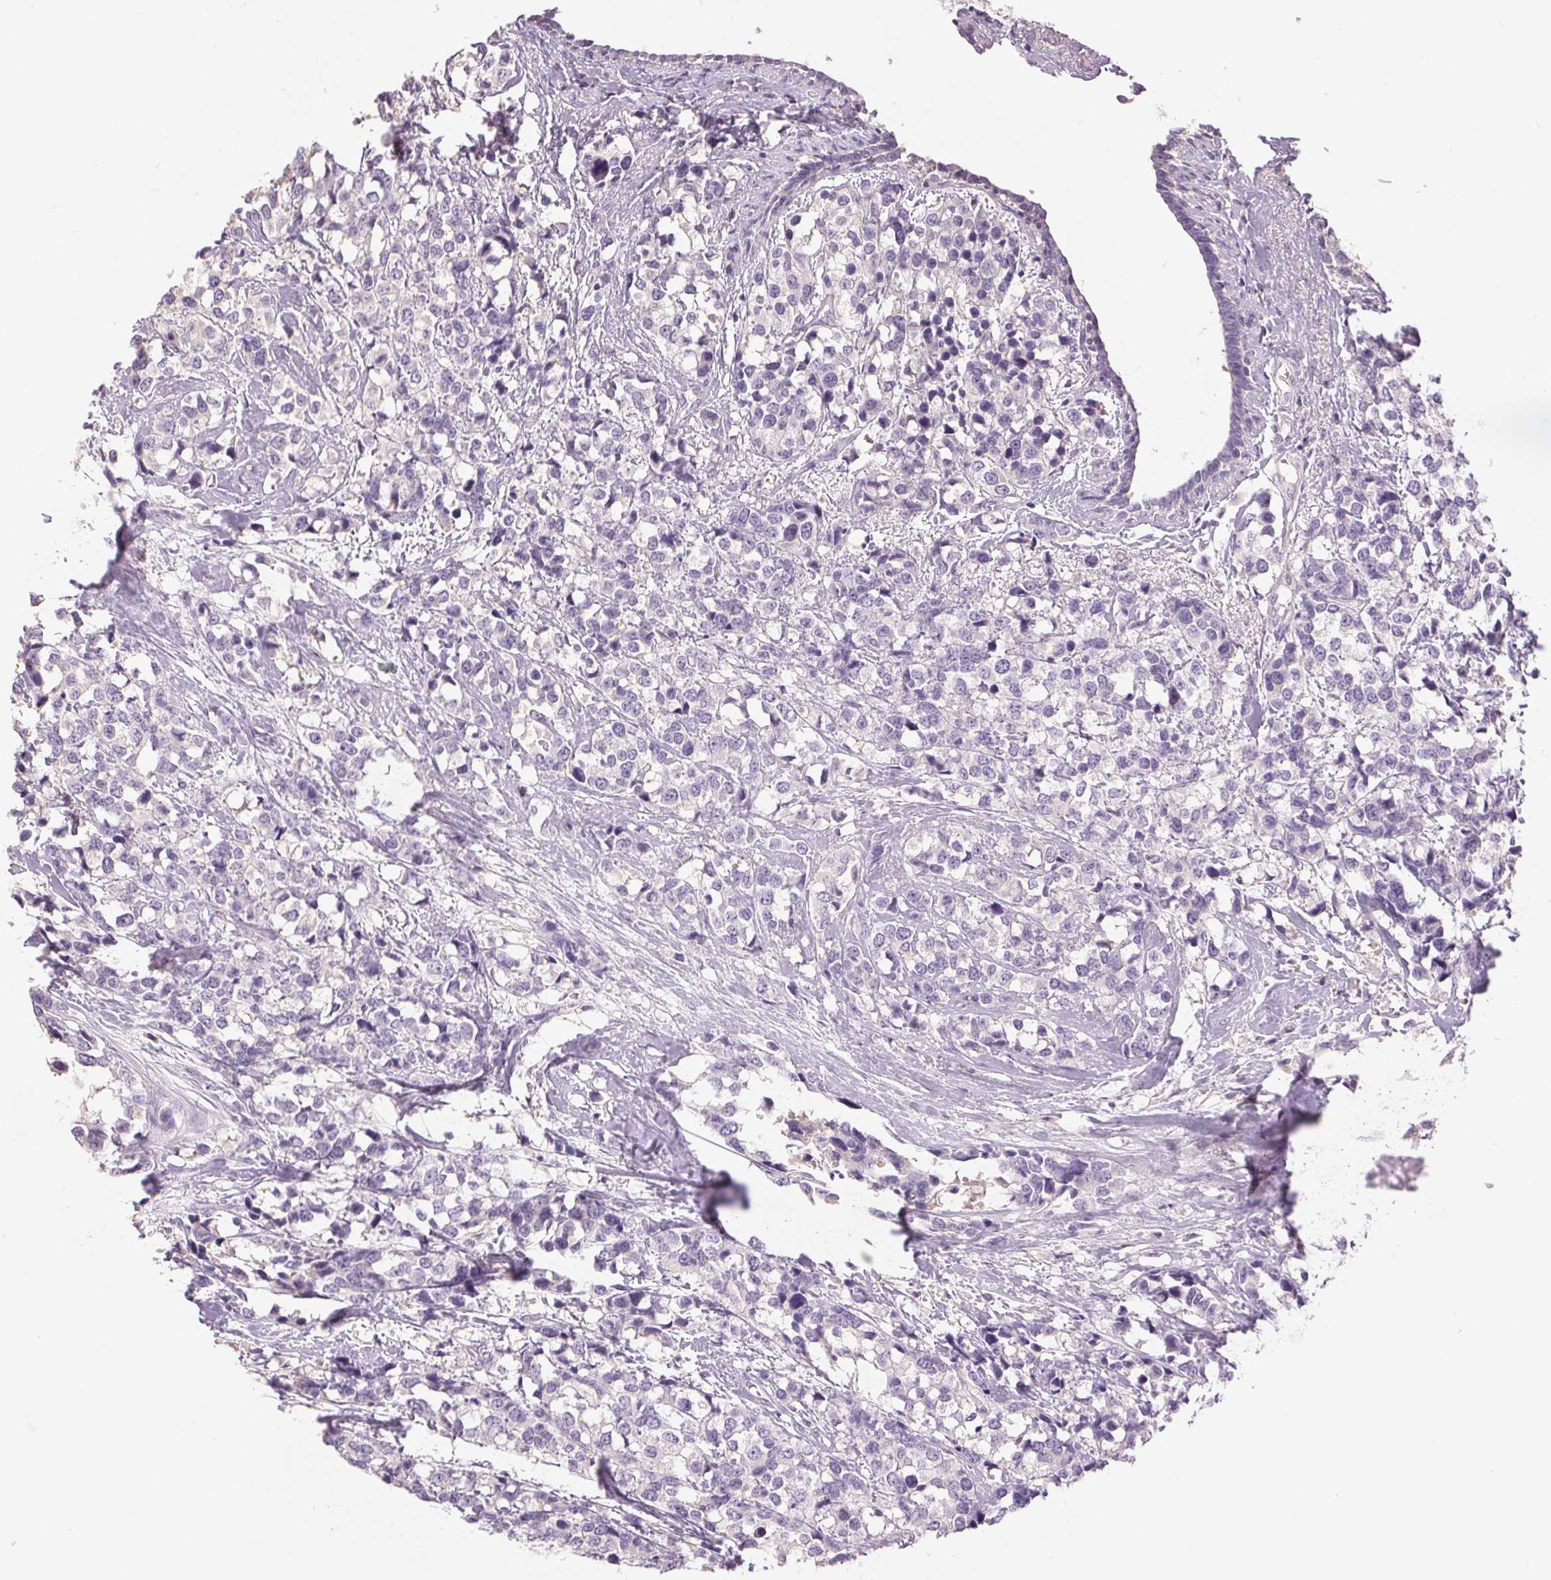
{"staining": {"intensity": "negative", "quantity": "none", "location": "none"}, "tissue": "breast cancer", "cell_type": "Tumor cells", "image_type": "cancer", "snomed": [{"axis": "morphology", "description": "Lobular carcinoma"}, {"axis": "topography", "description": "Breast"}], "caption": "A photomicrograph of human breast lobular carcinoma is negative for staining in tumor cells.", "gene": "FXYD4", "patient": {"sex": "female", "age": 59}}